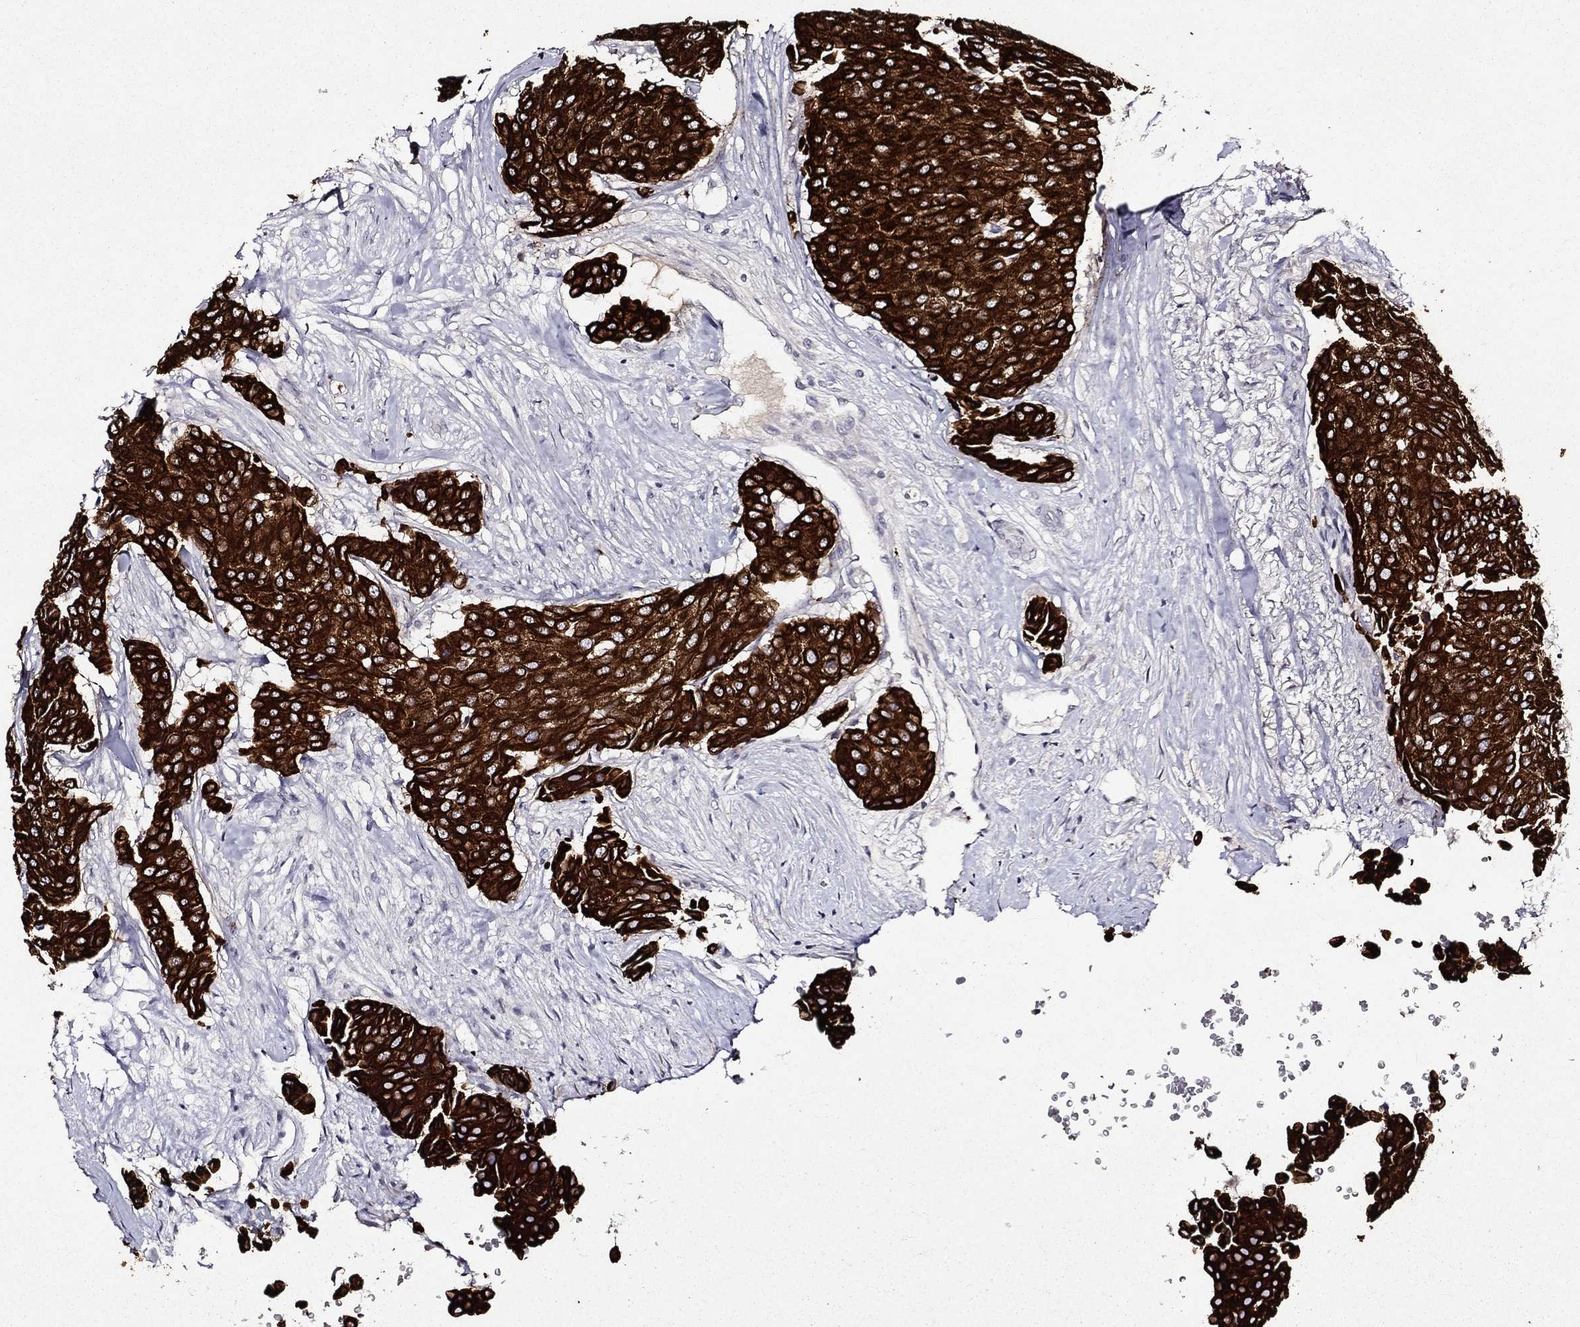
{"staining": {"intensity": "strong", "quantity": ">75%", "location": "cytoplasmic/membranous"}, "tissue": "breast cancer", "cell_type": "Tumor cells", "image_type": "cancer", "snomed": [{"axis": "morphology", "description": "Duct carcinoma"}, {"axis": "topography", "description": "Breast"}], "caption": "Protein analysis of breast cancer (infiltrating ductal carcinoma) tissue exhibits strong cytoplasmic/membranous staining in about >75% of tumor cells.", "gene": "KRT7", "patient": {"sex": "female", "age": 75}}